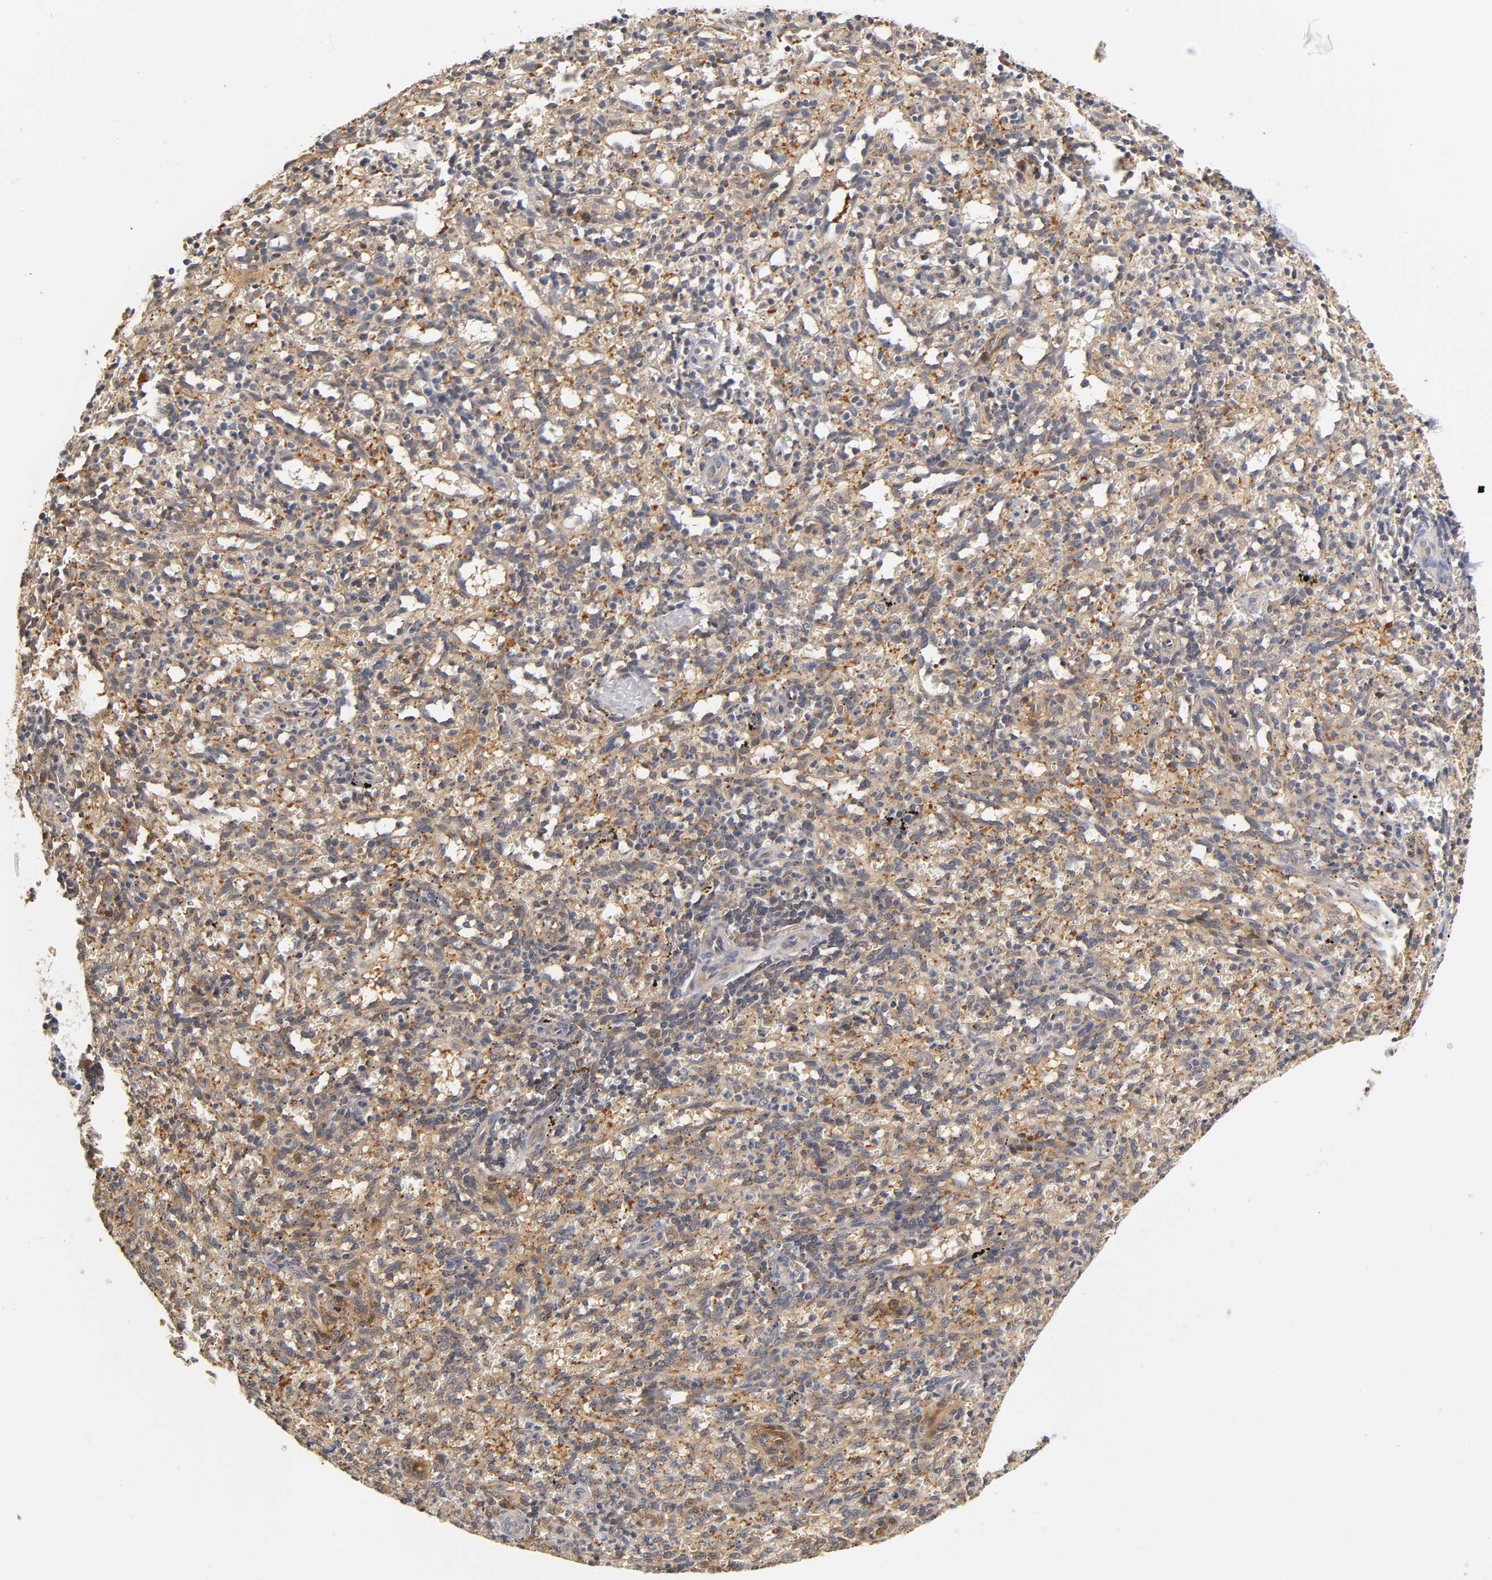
{"staining": {"intensity": "weak", "quantity": "25%-75%", "location": "cytoplasmic/membranous"}, "tissue": "spleen", "cell_type": "Cells in red pulp", "image_type": "normal", "snomed": [{"axis": "morphology", "description": "Normal tissue, NOS"}, {"axis": "topography", "description": "Spleen"}], "caption": "Immunohistochemistry (IHC) of unremarkable spleen exhibits low levels of weak cytoplasmic/membranous staining in about 25%-75% of cells in red pulp.", "gene": "PDE5A", "patient": {"sex": "female", "age": 10}}